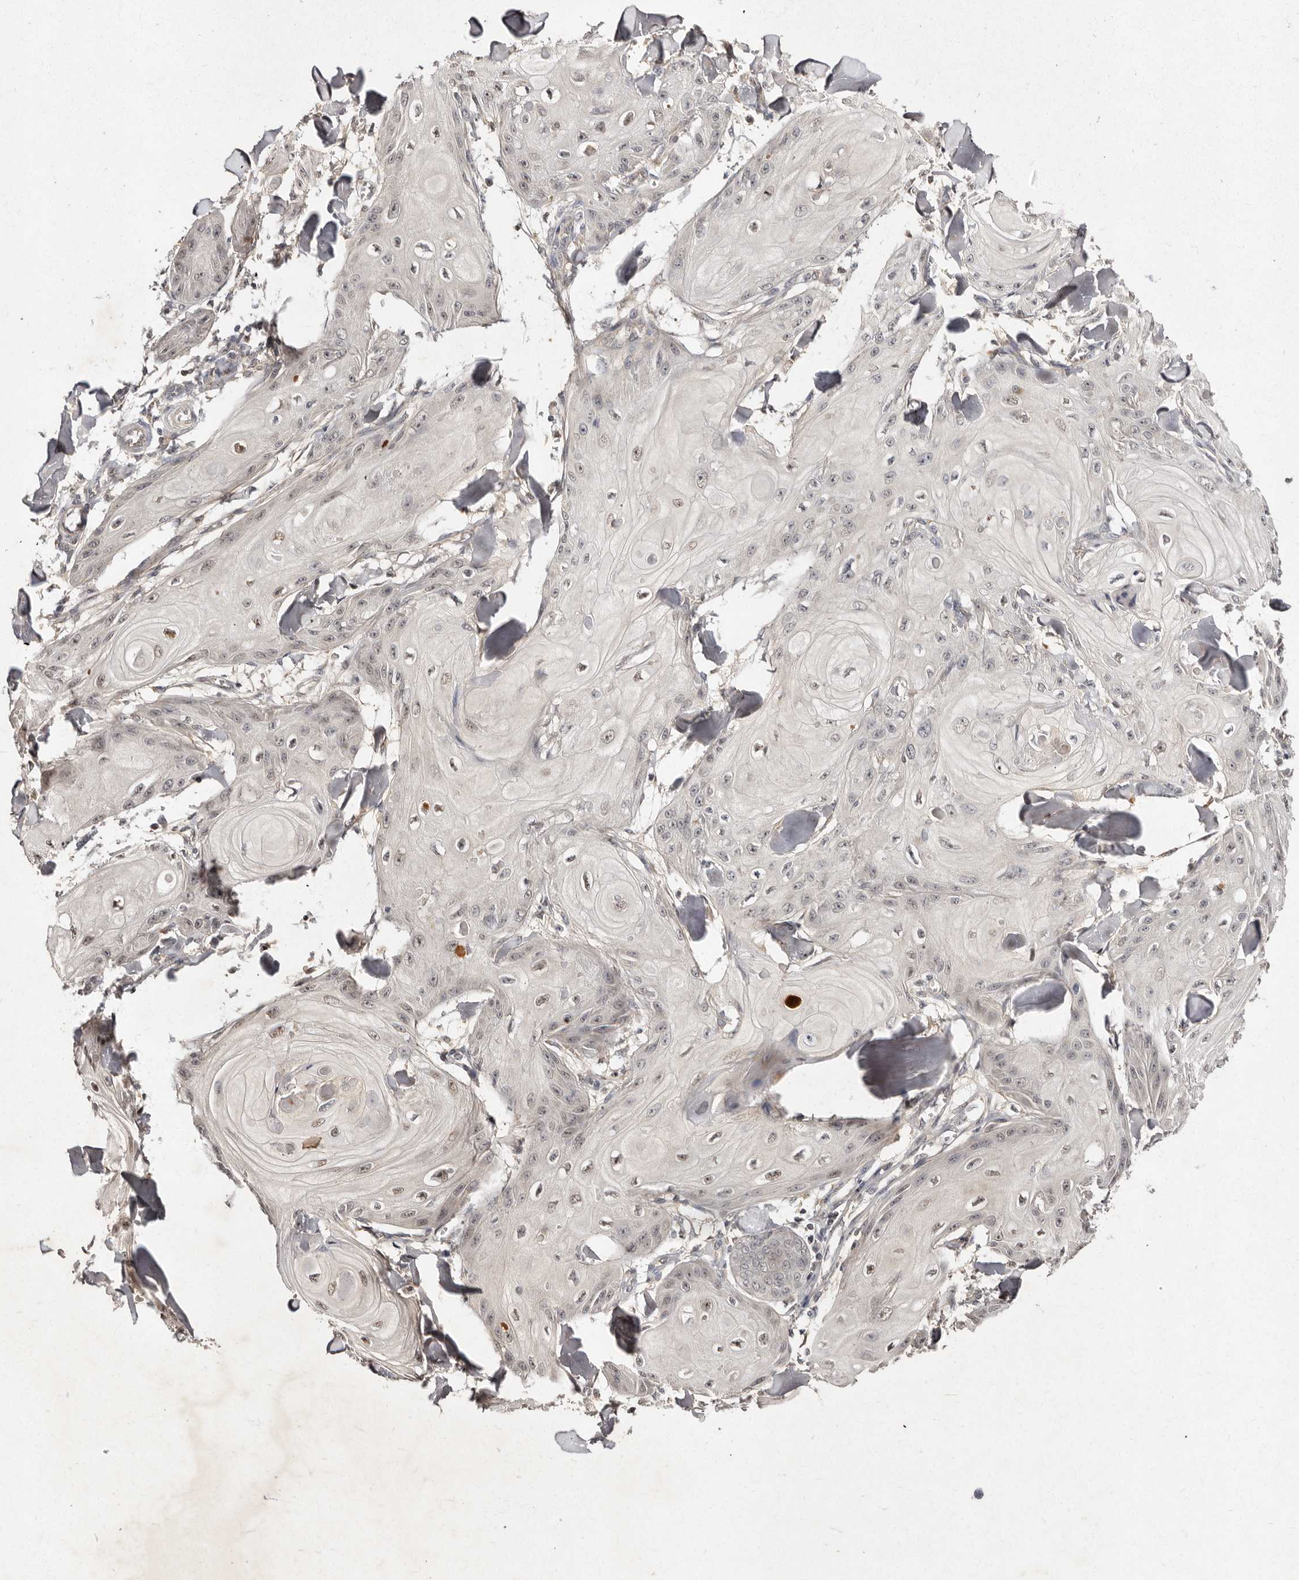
{"staining": {"intensity": "weak", "quantity": "<25%", "location": "nuclear"}, "tissue": "skin cancer", "cell_type": "Tumor cells", "image_type": "cancer", "snomed": [{"axis": "morphology", "description": "Squamous cell carcinoma, NOS"}, {"axis": "topography", "description": "Skin"}], "caption": "This is a photomicrograph of immunohistochemistry staining of skin squamous cell carcinoma, which shows no positivity in tumor cells.", "gene": "LCORL", "patient": {"sex": "male", "age": 74}}